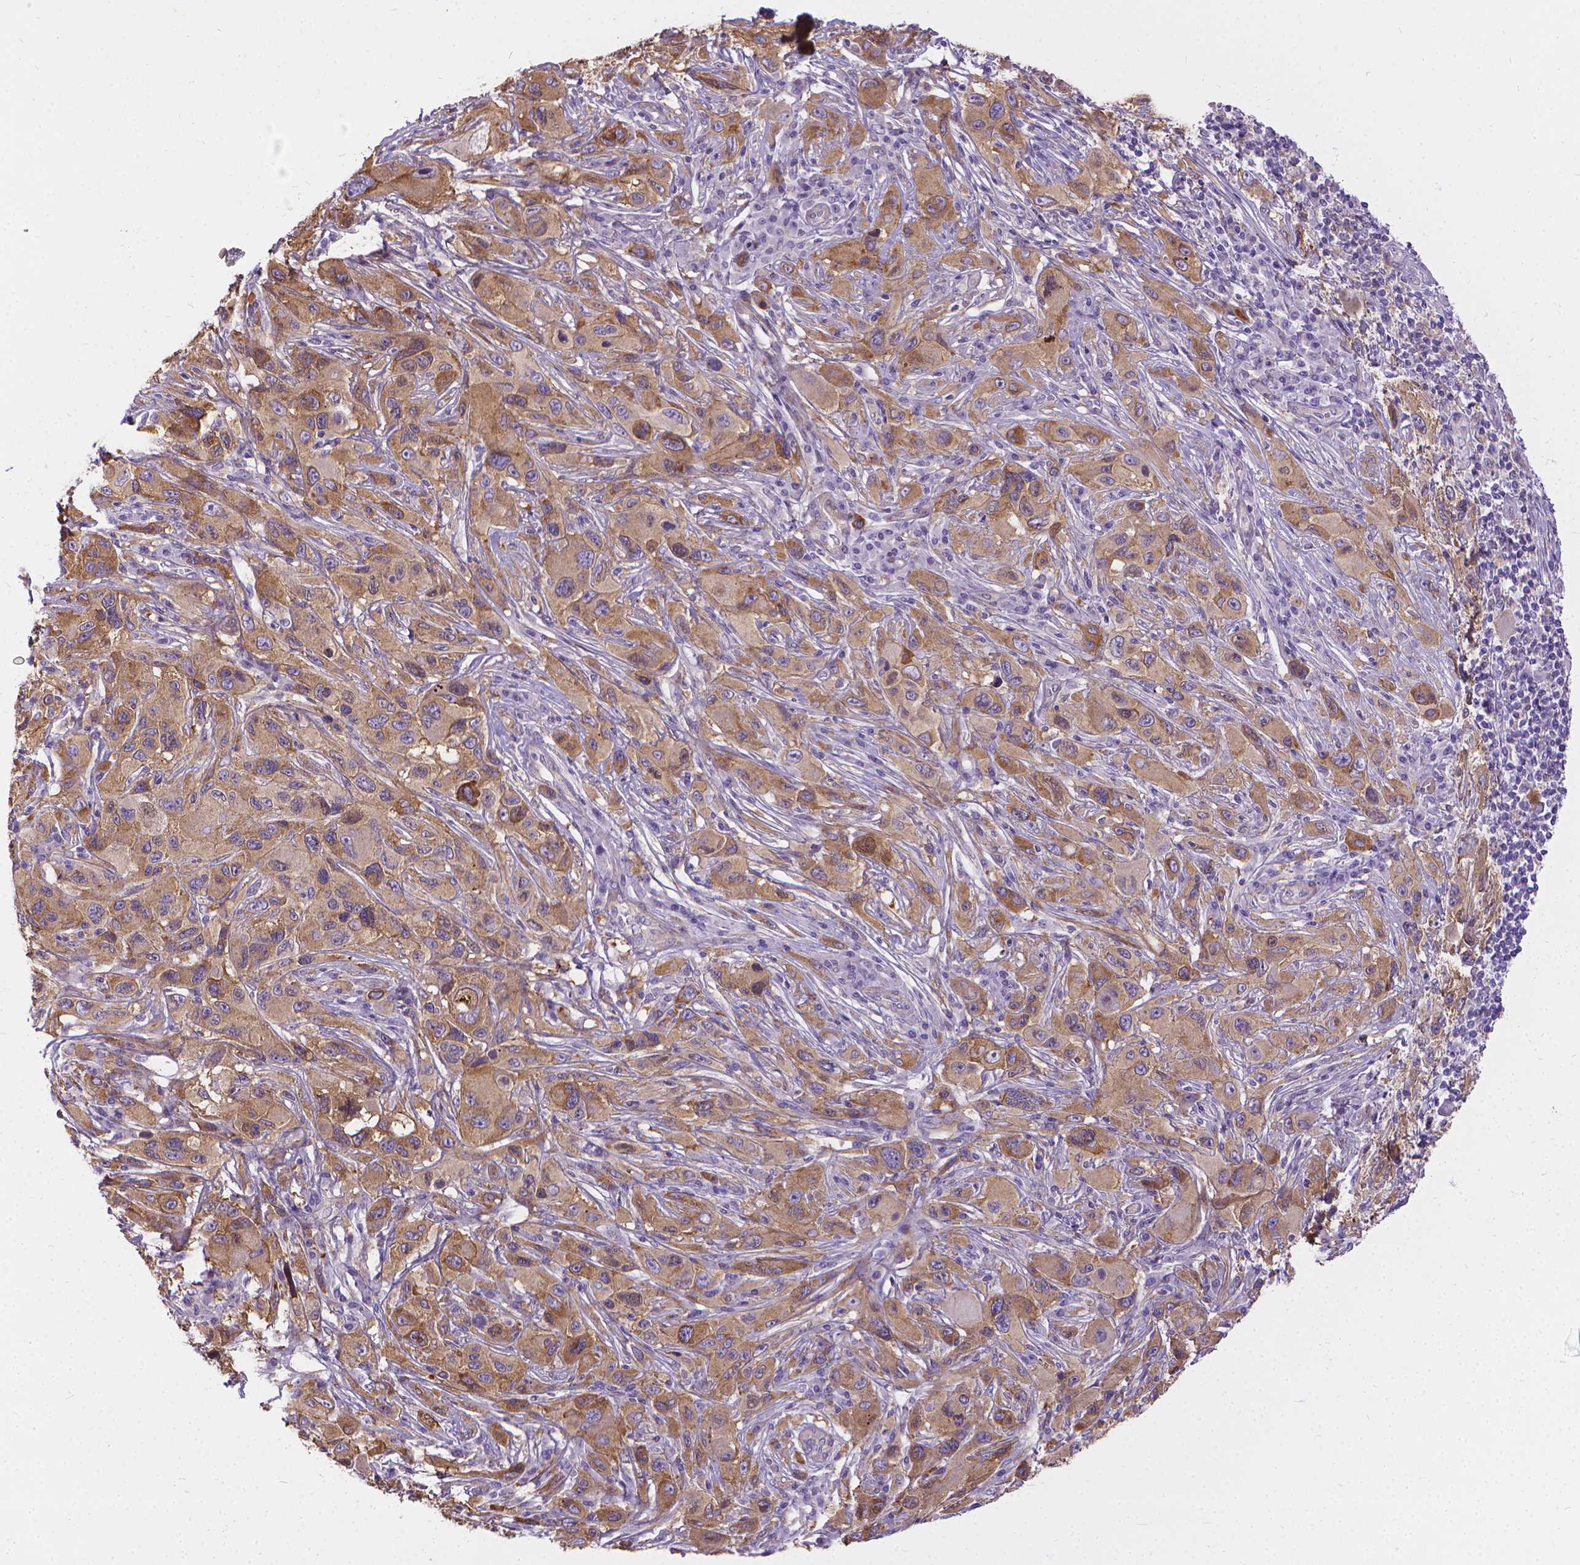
{"staining": {"intensity": "moderate", "quantity": ">75%", "location": "cytoplasmic/membranous"}, "tissue": "melanoma", "cell_type": "Tumor cells", "image_type": "cancer", "snomed": [{"axis": "morphology", "description": "Malignant melanoma, NOS"}, {"axis": "topography", "description": "Skin"}], "caption": "IHC image of melanoma stained for a protein (brown), which reveals medium levels of moderate cytoplasmic/membranous positivity in about >75% of tumor cells.", "gene": "CFAP299", "patient": {"sex": "male", "age": 53}}